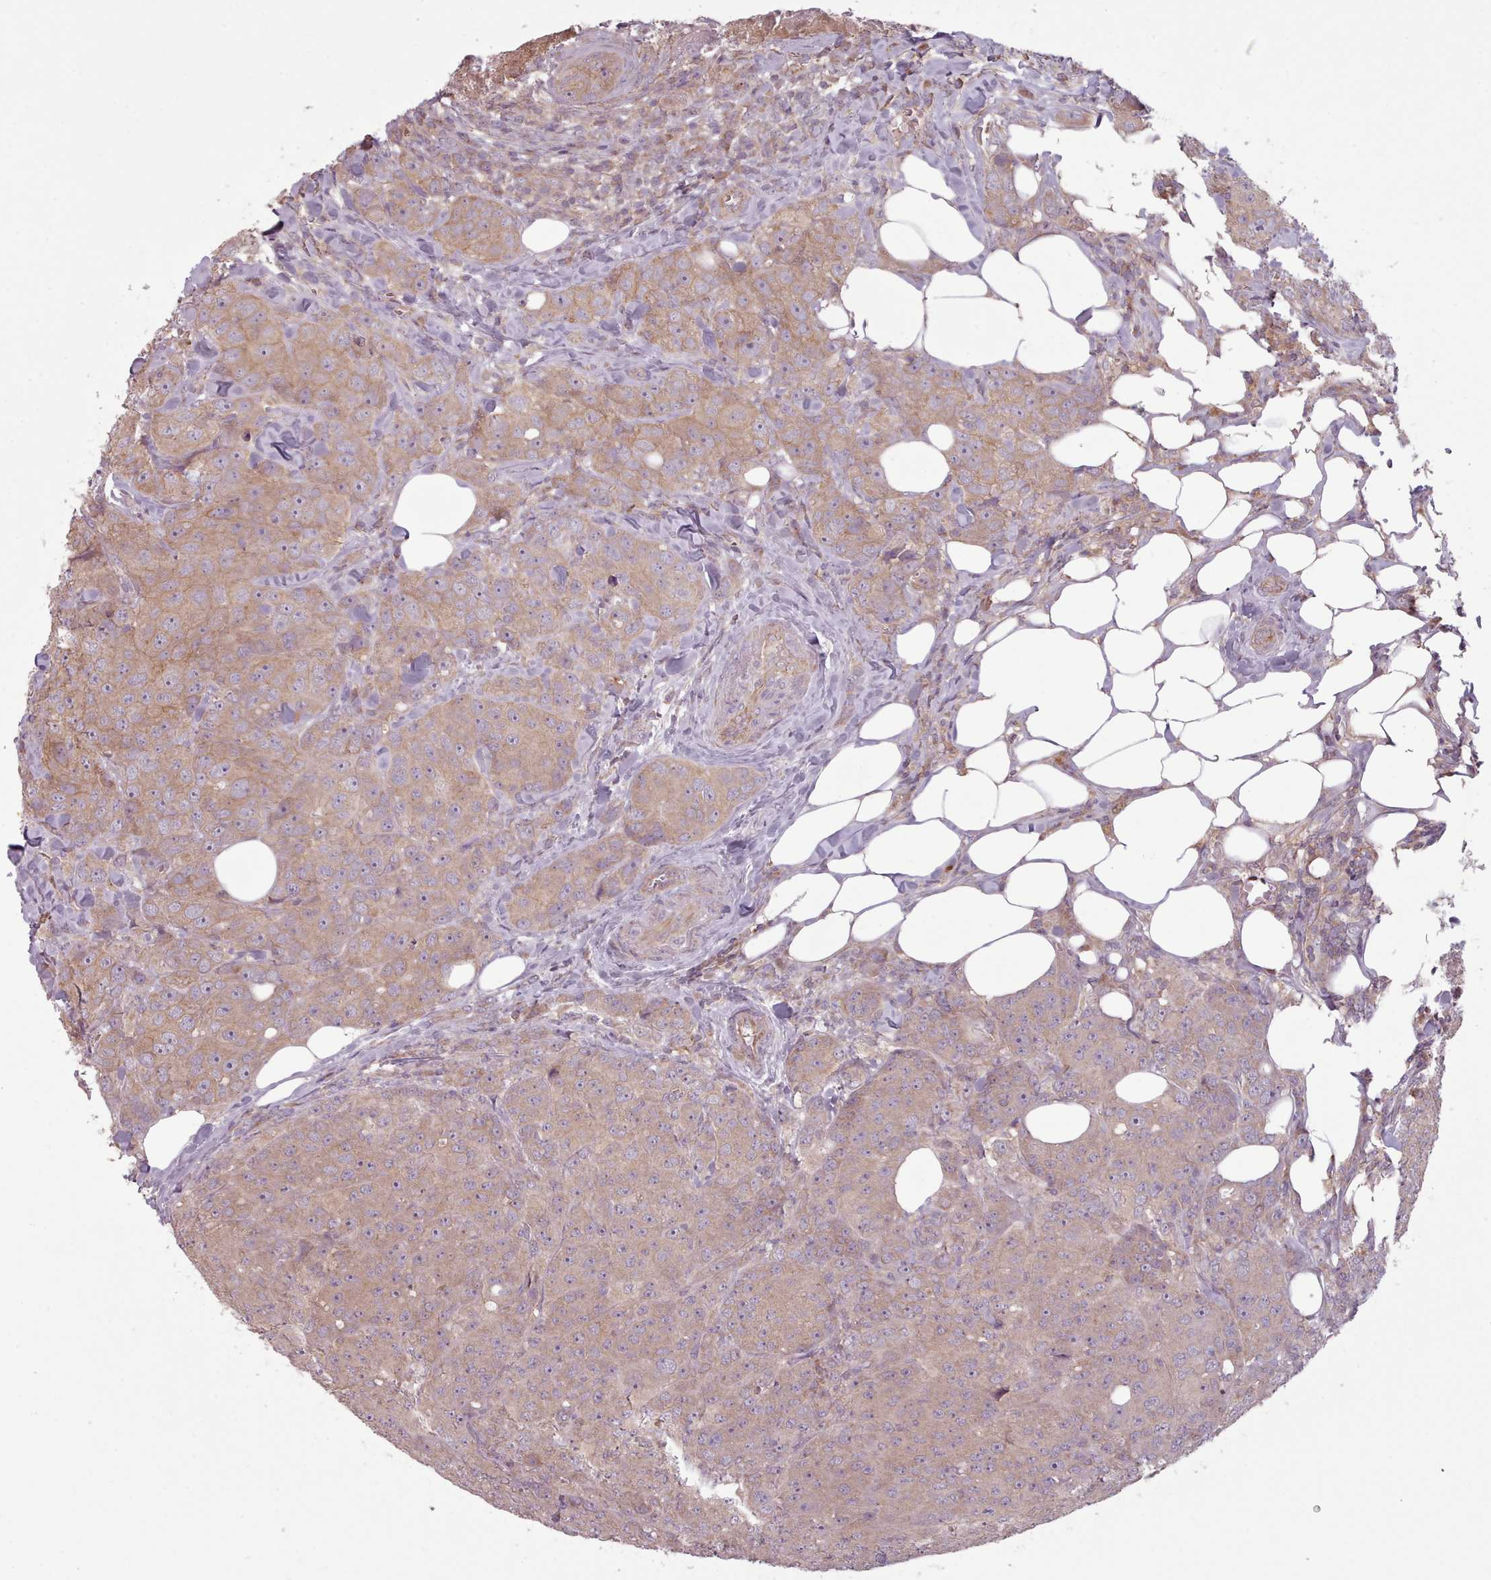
{"staining": {"intensity": "moderate", "quantity": ">75%", "location": "cytoplasmic/membranous"}, "tissue": "breast cancer", "cell_type": "Tumor cells", "image_type": "cancer", "snomed": [{"axis": "morphology", "description": "Duct carcinoma"}, {"axis": "topography", "description": "Breast"}], "caption": "Intraductal carcinoma (breast) stained with a brown dye exhibits moderate cytoplasmic/membranous positive expression in about >75% of tumor cells.", "gene": "NT5DC2", "patient": {"sex": "female", "age": 43}}